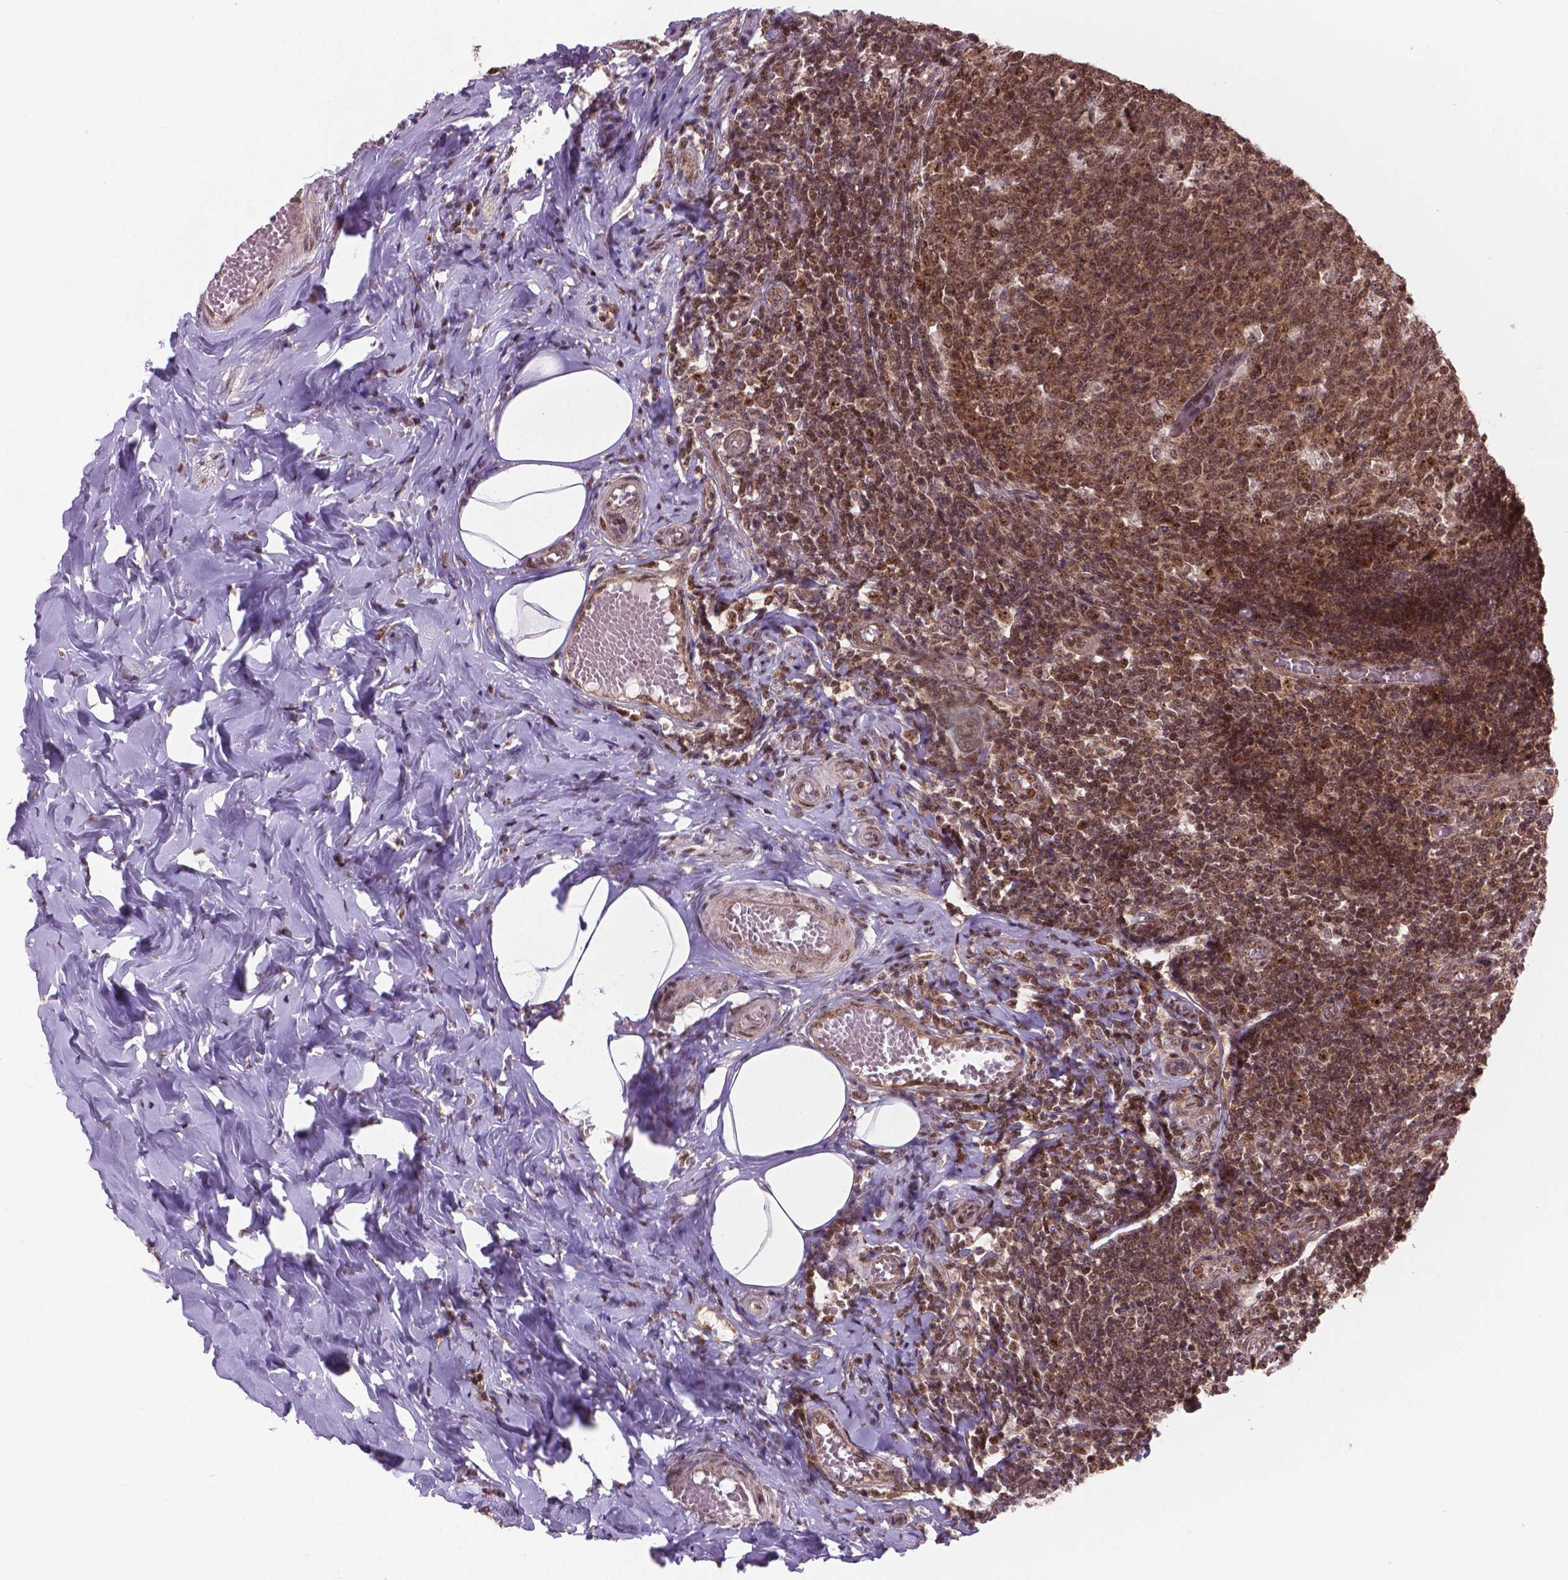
{"staining": {"intensity": "moderate", "quantity": ">75%", "location": "cytoplasmic/membranous,nuclear"}, "tissue": "appendix", "cell_type": "Glandular cells", "image_type": "normal", "snomed": [{"axis": "morphology", "description": "Normal tissue, NOS"}, {"axis": "topography", "description": "Appendix"}], "caption": "DAB (3,3'-diaminobenzidine) immunohistochemical staining of benign appendix exhibits moderate cytoplasmic/membranous,nuclear protein expression in approximately >75% of glandular cells.", "gene": "CSNK2A1", "patient": {"sex": "female", "age": 32}}